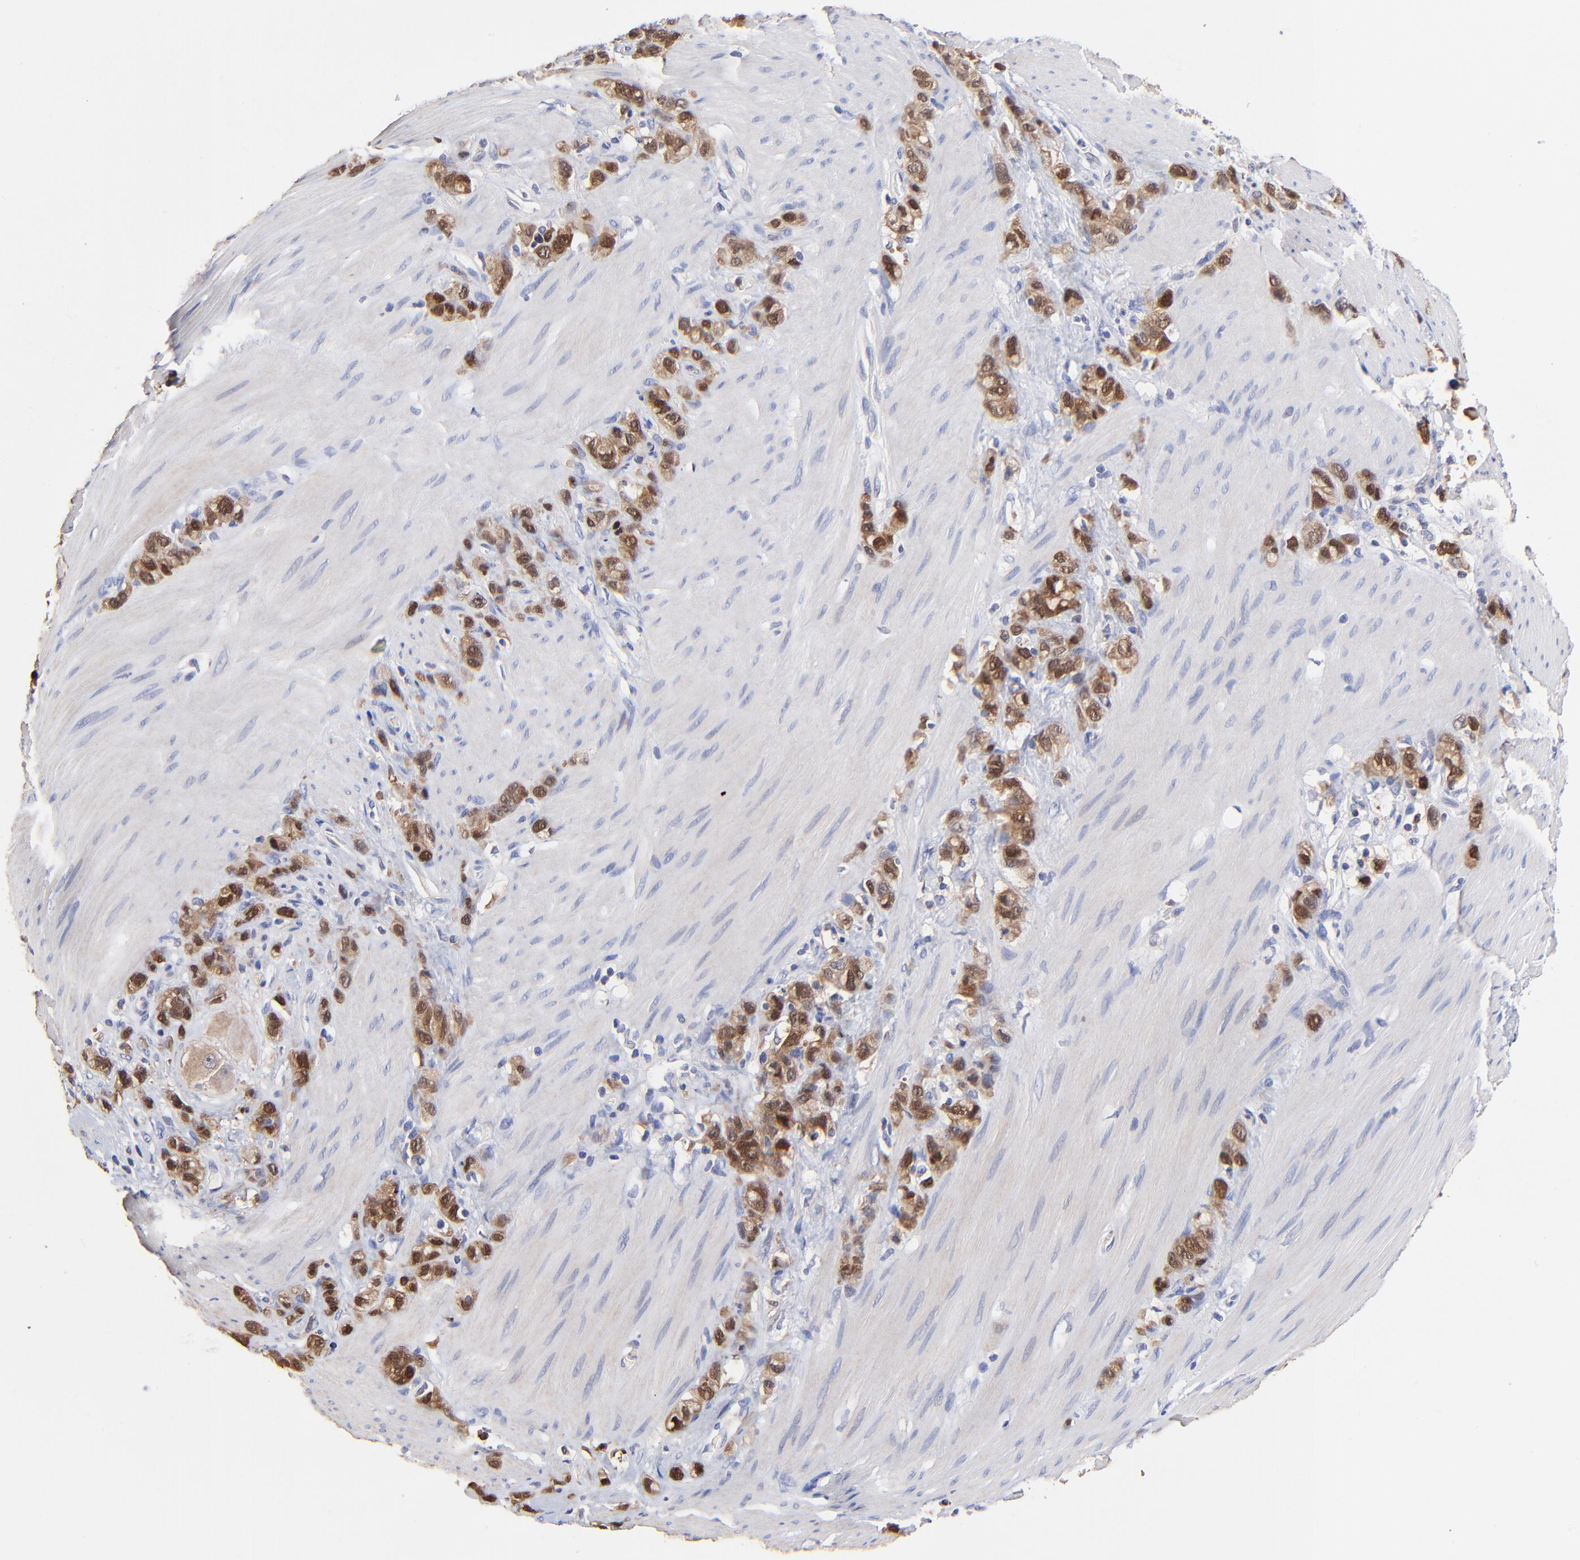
{"staining": {"intensity": "moderate", "quantity": ">75%", "location": "cytoplasmic/membranous,nuclear"}, "tissue": "stomach cancer", "cell_type": "Tumor cells", "image_type": "cancer", "snomed": [{"axis": "morphology", "description": "Normal tissue, NOS"}, {"axis": "morphology", "description": "Adenocarcinoma, NOS"}, {"axis": "morphology", "description": "Adenocarcinoma, High grade"}, {"axis": "topography", "description": "Stomach, upper"}, {"axis": "topography", "description": "Stomach"}], "caption": "IHC histopathology image of adenocarcinoma (stomach) stained for a protein (brown), which shows medium levels of moderate cytoplasmic/membranous and nuclear positivity in about >75% of tumor cells.", "gene": "DCTPP1", "patient": {"sex": "female", "age": 65}}